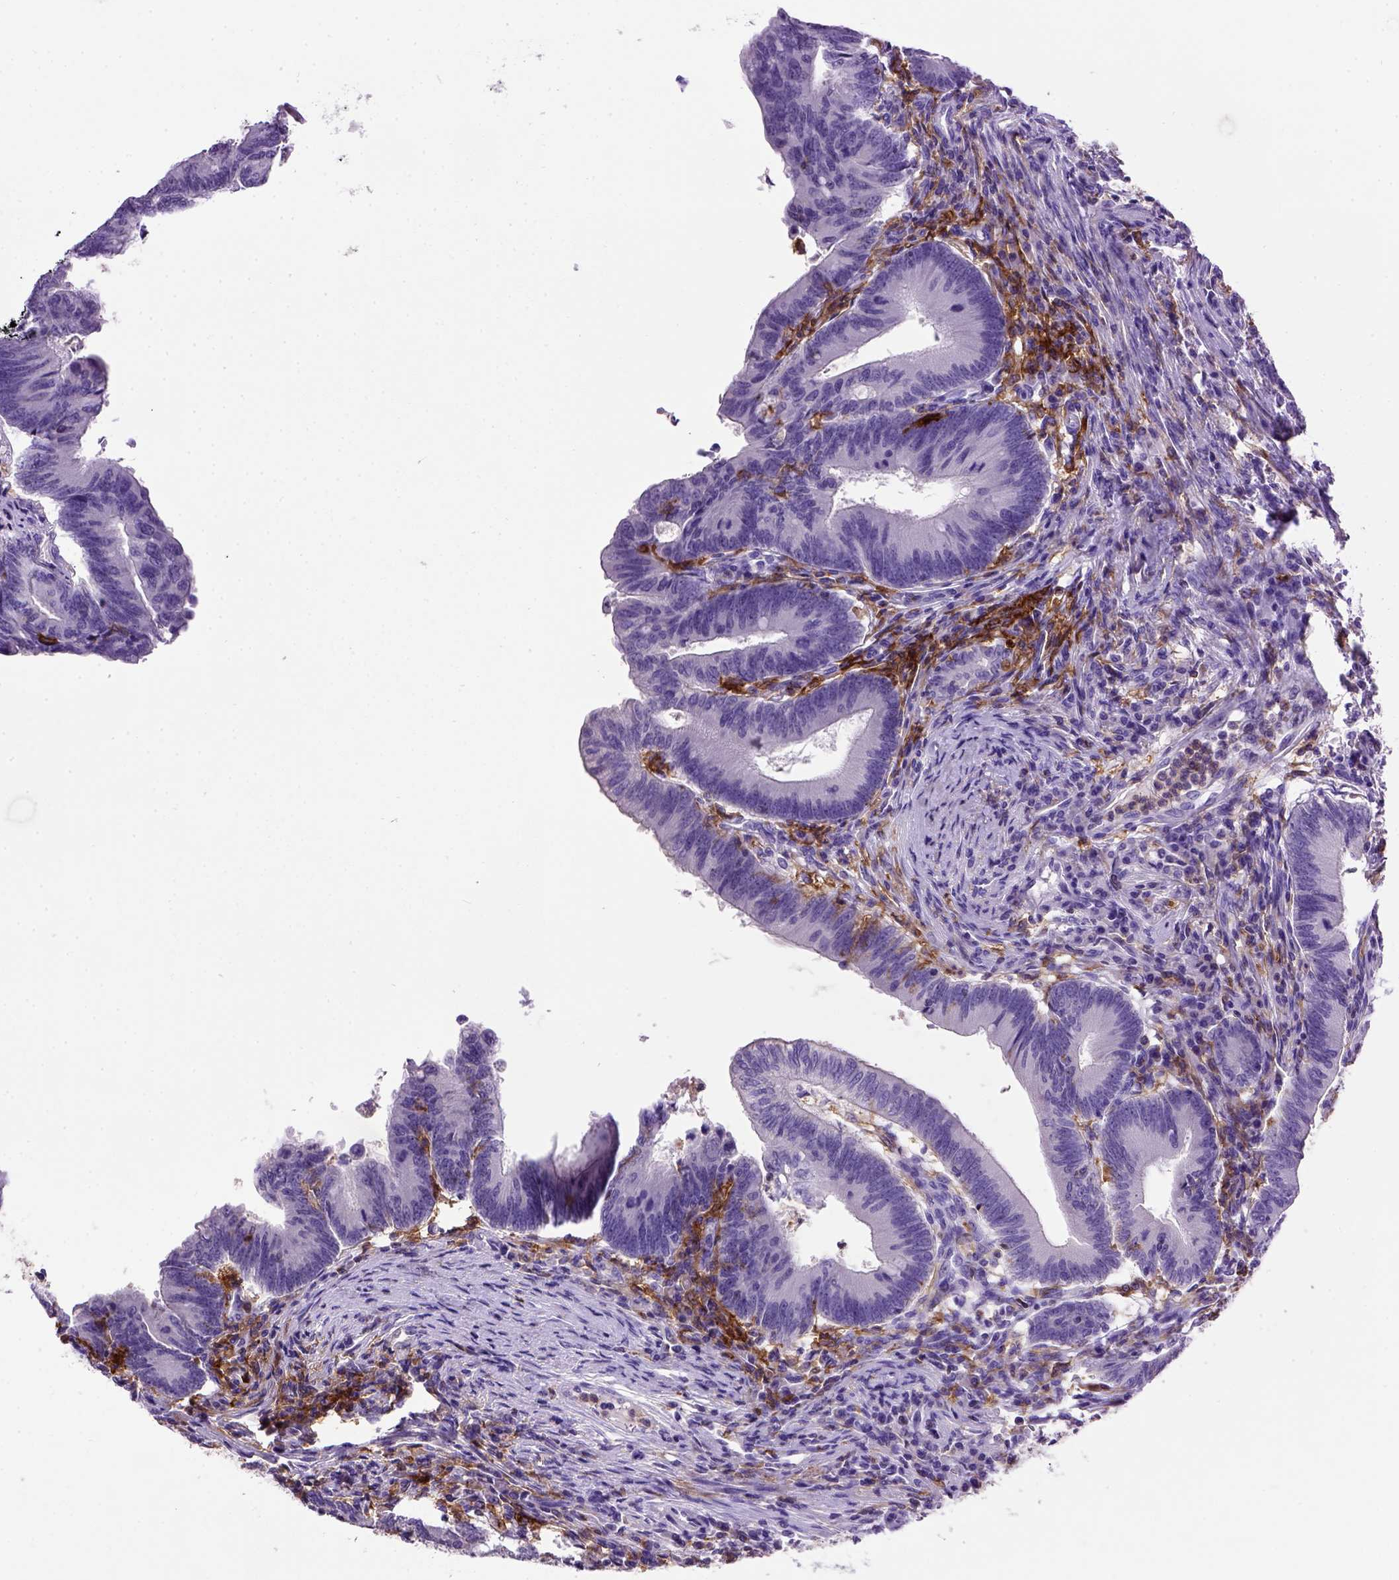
{"staining": {"intensity": "negative", "quantity": "none", "location": "none"}, "tissue": "colorectal cancer", "cell_type": "Tumor cells", "image_type": "cancer", "snomed": [{"axis": "morphology", "description": "Adenocarcinoma, NOS"}, {"axis": "topography", "description": "Colon"}], "caption": "The immunohistochemistry micrograph has no significant positivity in tumor cells of colorectal adenocarcinoma tissue.", "gene": "ITGAX", "patient": {"sex": "female", "age": 70}}